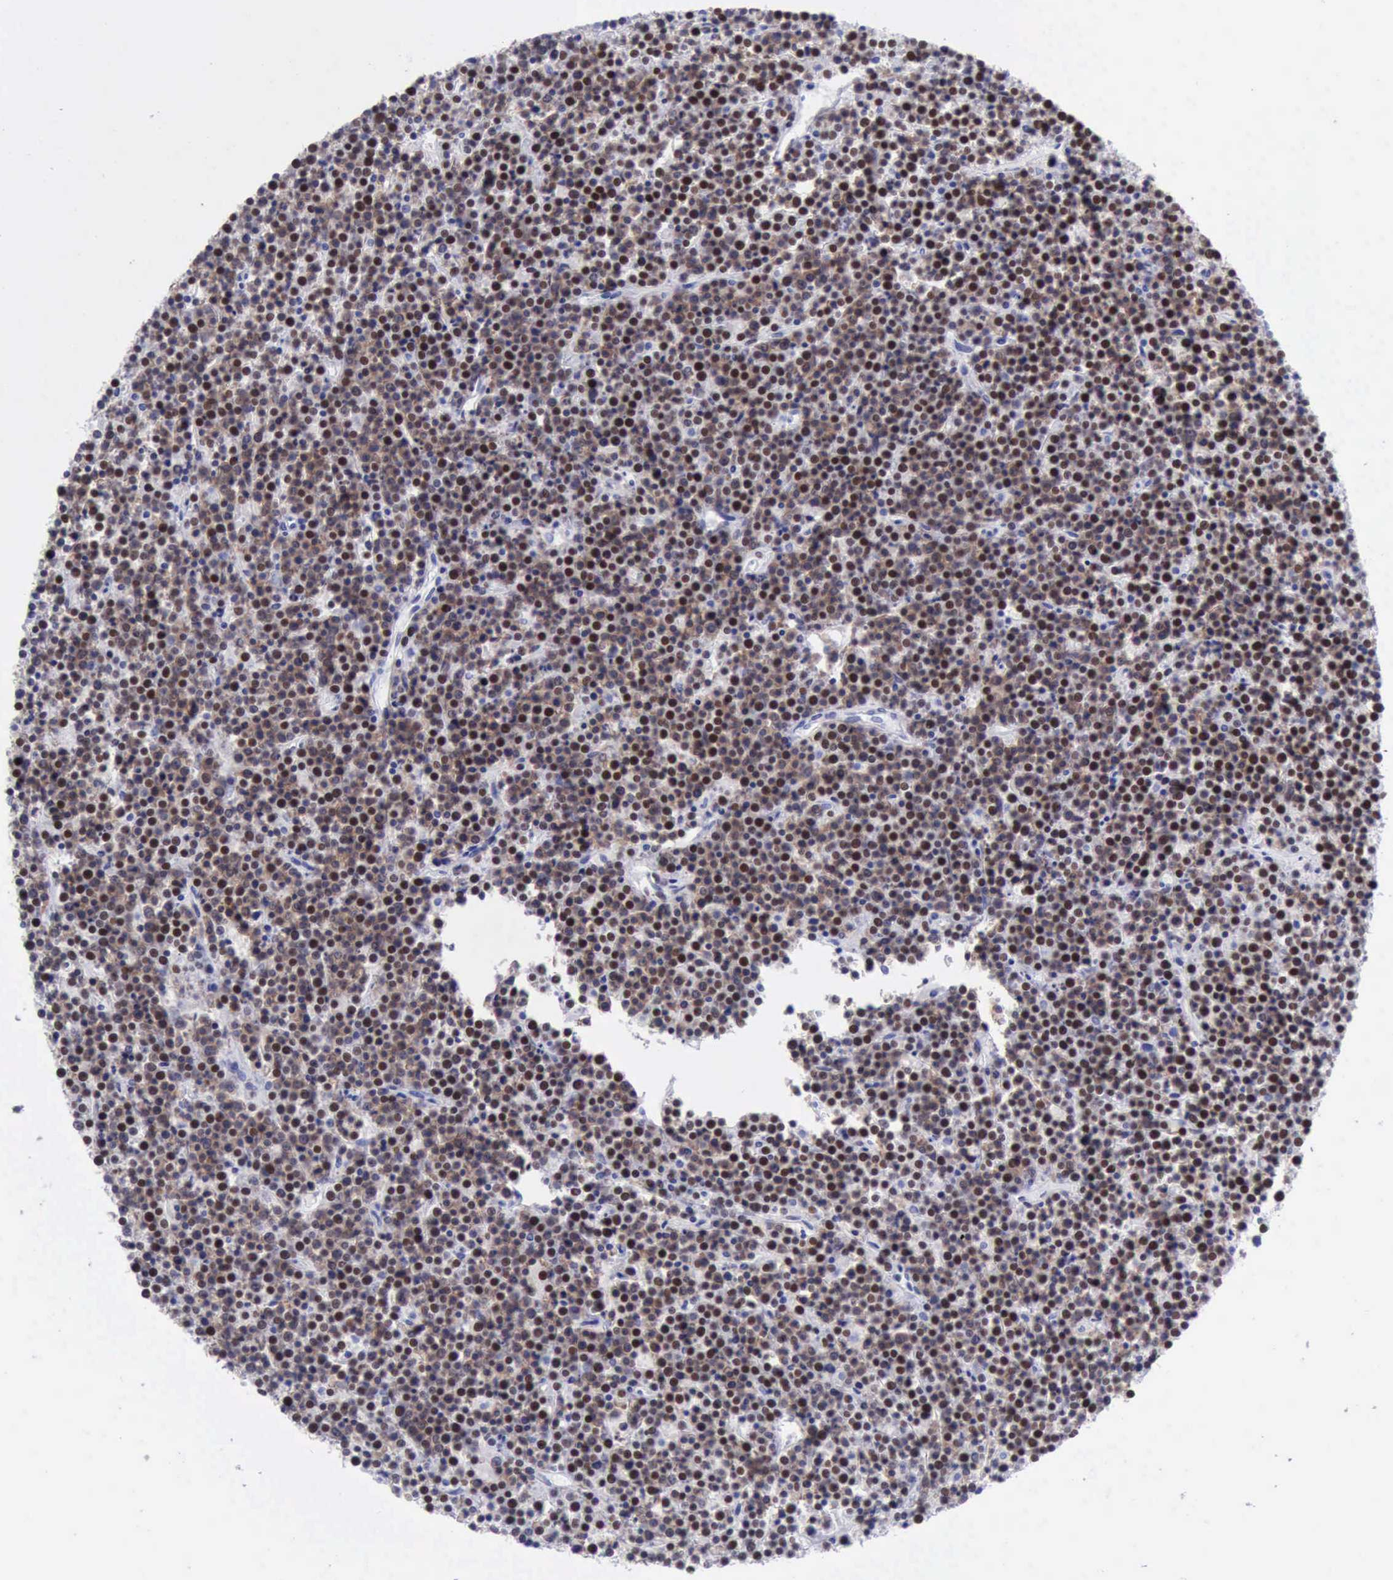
{"staining": {"intensity": "strong", "quantity": ">75%", "location": "nuclear"}, "tissue": "lymphoma", "cell_type": "Tumor cells", "image_type": "cancer", "snomed": [{"axis": "morphology", "description": "Malignant lymphoma, non-Hodgkin's type, High grade"}, {"axis": "topography", "description": "Ovary"}], "caption": "Protein positivity by IHC shows strong nuclear expression in approximately >75% of tumor cells in lymphoma. Immunohistochemistry stains the protein in brown and the nuclei are stained blue.", "gene": "MCM2", "patient": {"sex": "female", "age": 56}}